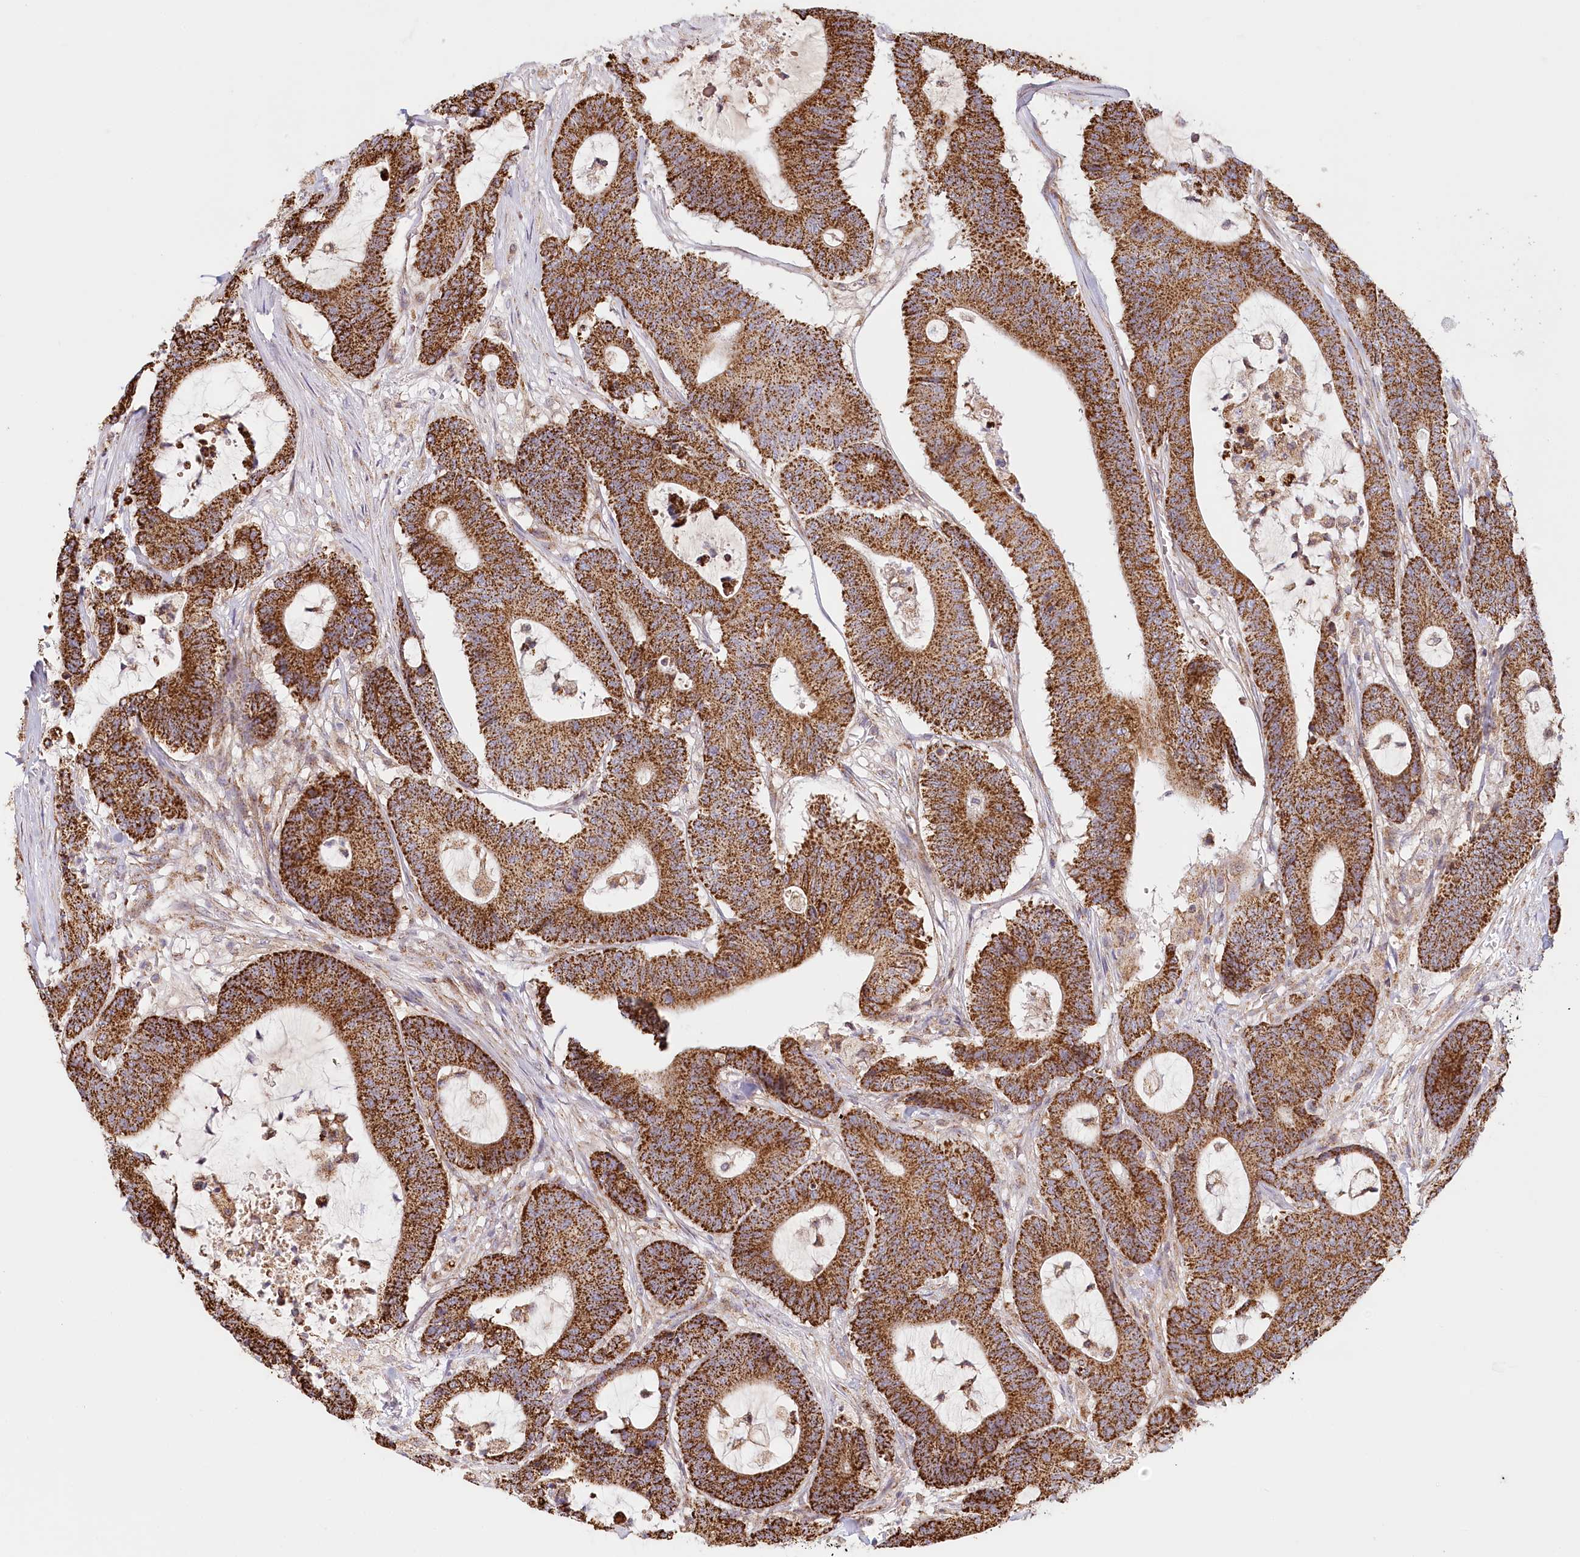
{"staining": {"intensity": "strong", "quantity": ">75%", "location": "cytoplasmic/membranous"}, "tissue": "colorectal cancer", "cell_type": "Tumor cells", "image_type": "cancer", "snomed": [{"axis": "morphology", "description": "Adenocarcinoma, NOS"}, {"axis": "topography", "description": "Colon"}], "caption": "High-magnification brightfield microscopy of adenocarcinoma (colorectal) stained with DAB (3,3'-diaminobenzidine) (brown) and counterstained with hematoxylin (blue). tumor cells exhibit strong cytoplasmic/membranous positivity is seen in approximately>75% of cells. (DAB (3,3'-diaminobenzidine) IHC with brightfield microscopy, high magnification).", "gene": "UMPS", "patient": {"sex": "female", "age": 84}}